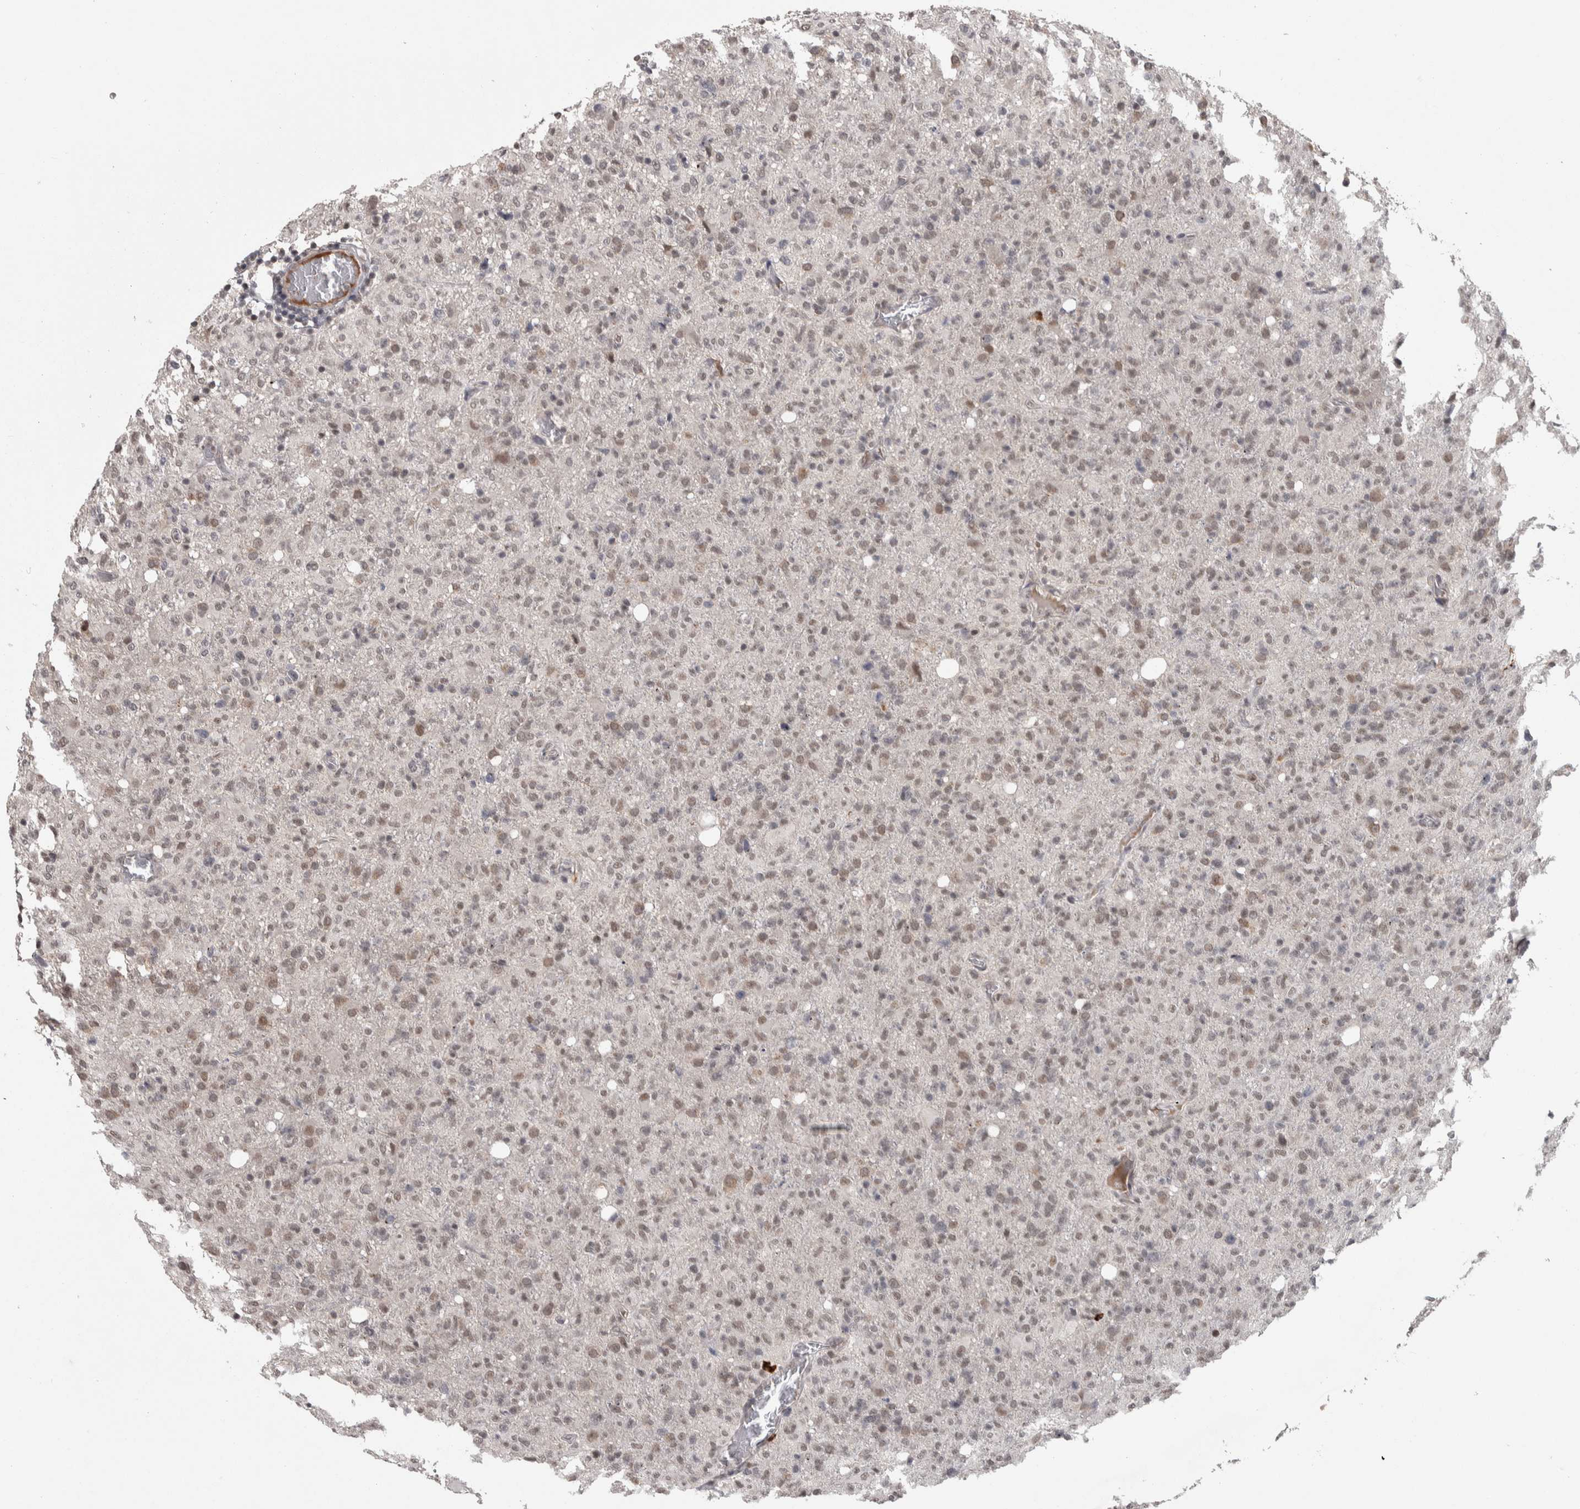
{"staining": {"intensity": "weak", "quantity": "25%-75%", "location": "nuclear"}, "tissue": "glioma", "cell_type": "Tumor cells", "image_type": "cancer", "snomed": [{"axis": "morphology", "description": "Glioma, malignant, High grade"}, {"axis": "topography", "description": "Brain"}], "caption": "Glioma stained with immunohistochemistry (IHC) reveals weak nuclear expression in approximately 25%-75% of tumor cells.", "gene": "ZNF592", "patient": {"sex": "female", "age": 57}}